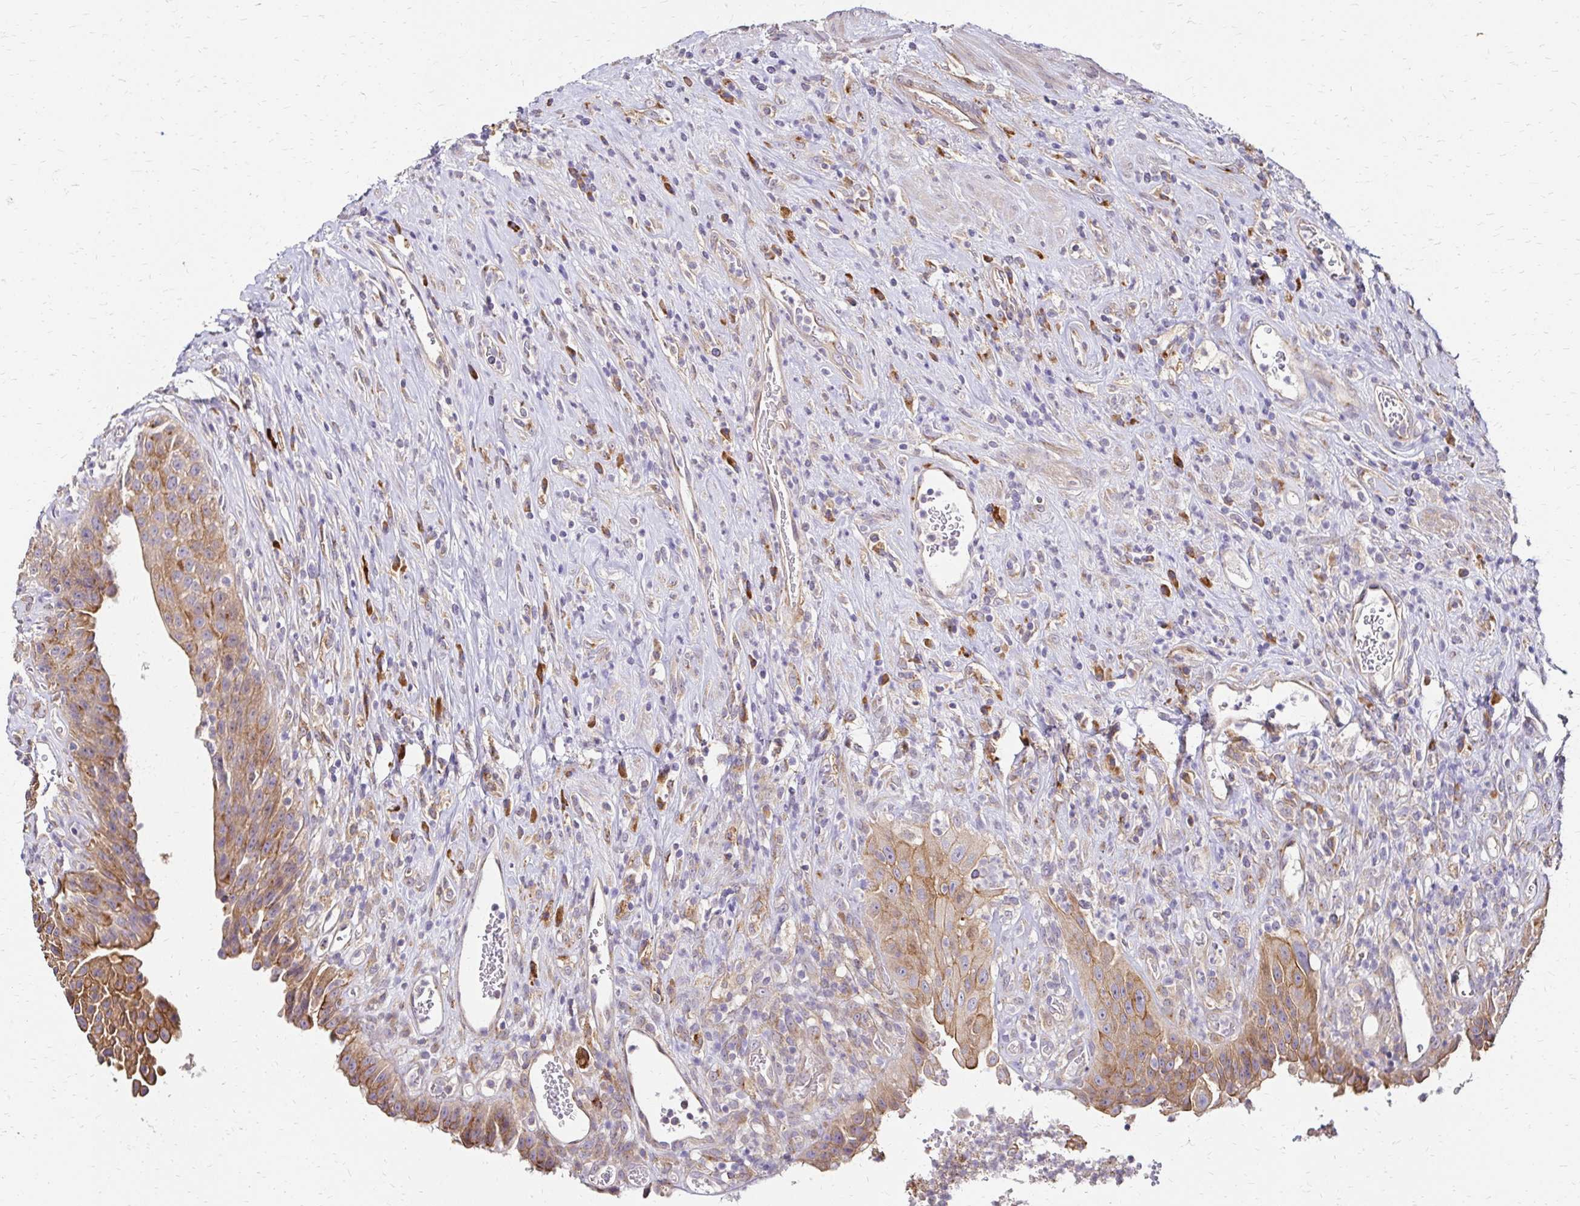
{"staining": {"intensity": "strong", "quantity": "25%-75%", "location": "cytoplasmic/membranous"}, "tissue": "urinary bladder", "cell_type": "Urothelial cells", "image_type": "normal", "snomed": [{"axis": "morphology", "description": "Normal tissue, NOS"}, {"axis": "topography", "description": "Urinary bladder"}], "caption": "Urothelial cells show strong cytoplasmic/membranous positivity in about 25%-75% of cells in normal urinary bladder.", "gene": "PRIMA1", "patient": {"sex": "female", "age": 56}}